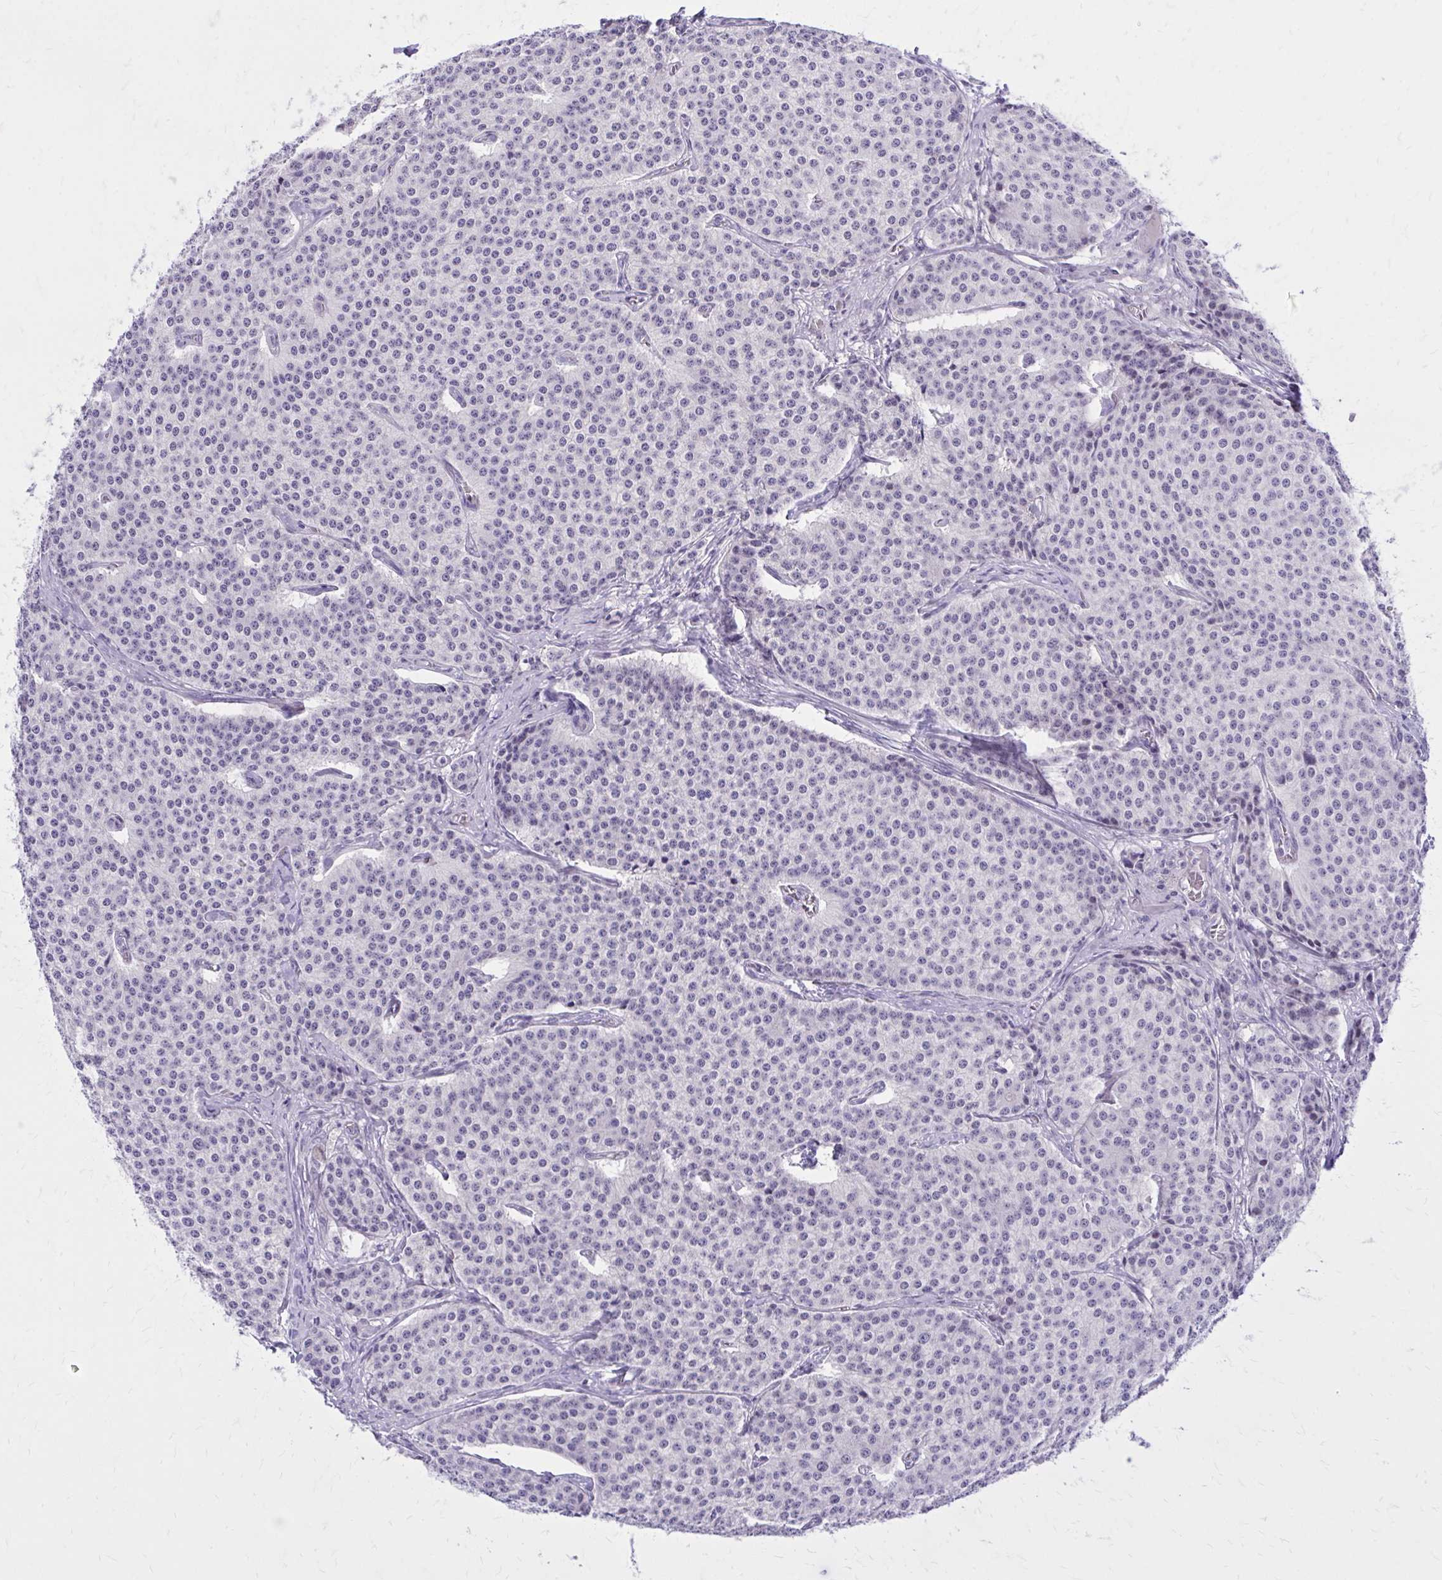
{"staining": {"intensity": "negative", "quantity": "none", "location": "none"}, "tissue": "carcinoid", "cell_type": "Tumor cells", "image_type": "cancer", "snomed": [{"axis": "morphology", "description": "Carcinoid, malignant, NOS"}, {"axis": "topography", "description": "Small intestine"}], "caption": "A high-resolution histopathology image shows immunohistochemistry staining of carcinoid (malignant), which shows no significant positivity in tumor cells.", "gene": "ZBTB25", "patient": {"sex": "female", "age": 64}}